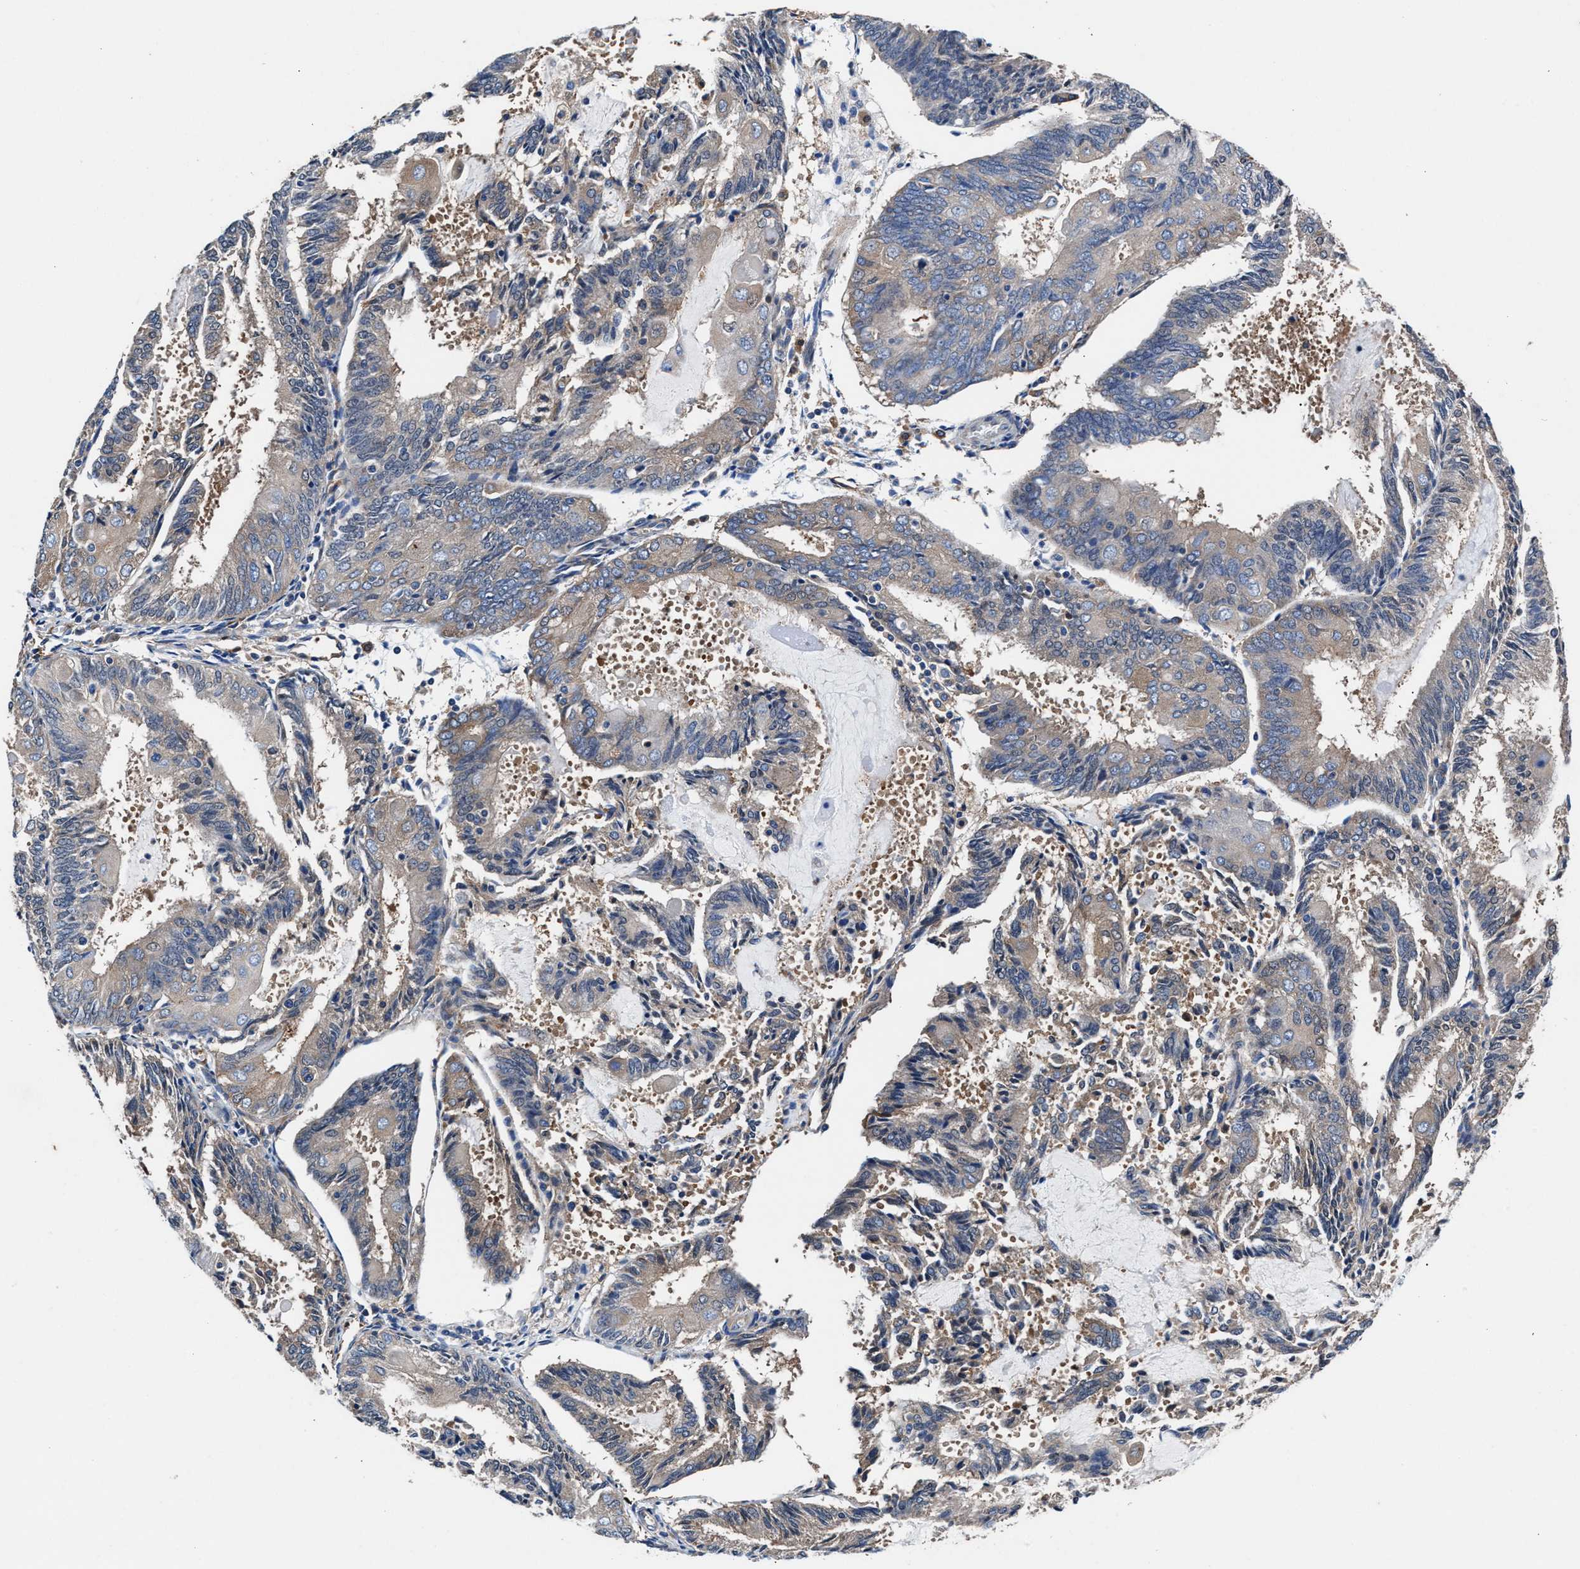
{"staining": {"intensity": "weak", "quantity": "<25%", "location": "cytoplasmic/membranous"}, "tissue": "endometrial cancer", "cell_type": "Tumor cells", "image_type": "cancer", "snomed": [{"axis": "morphology", "description": "Adenocarcinoma, NOS"}, {"axis": "topography", "description": "Endometrium"}], "caption": "Immunohistochemistry (IHC) micrograph of neoplastic tissue: human endometrial cancer stained with DAB reveals no significant protein positivity in tumor cells.", "gene": "SH3GL1", "patient": {"sex": "female", "age": 81}}